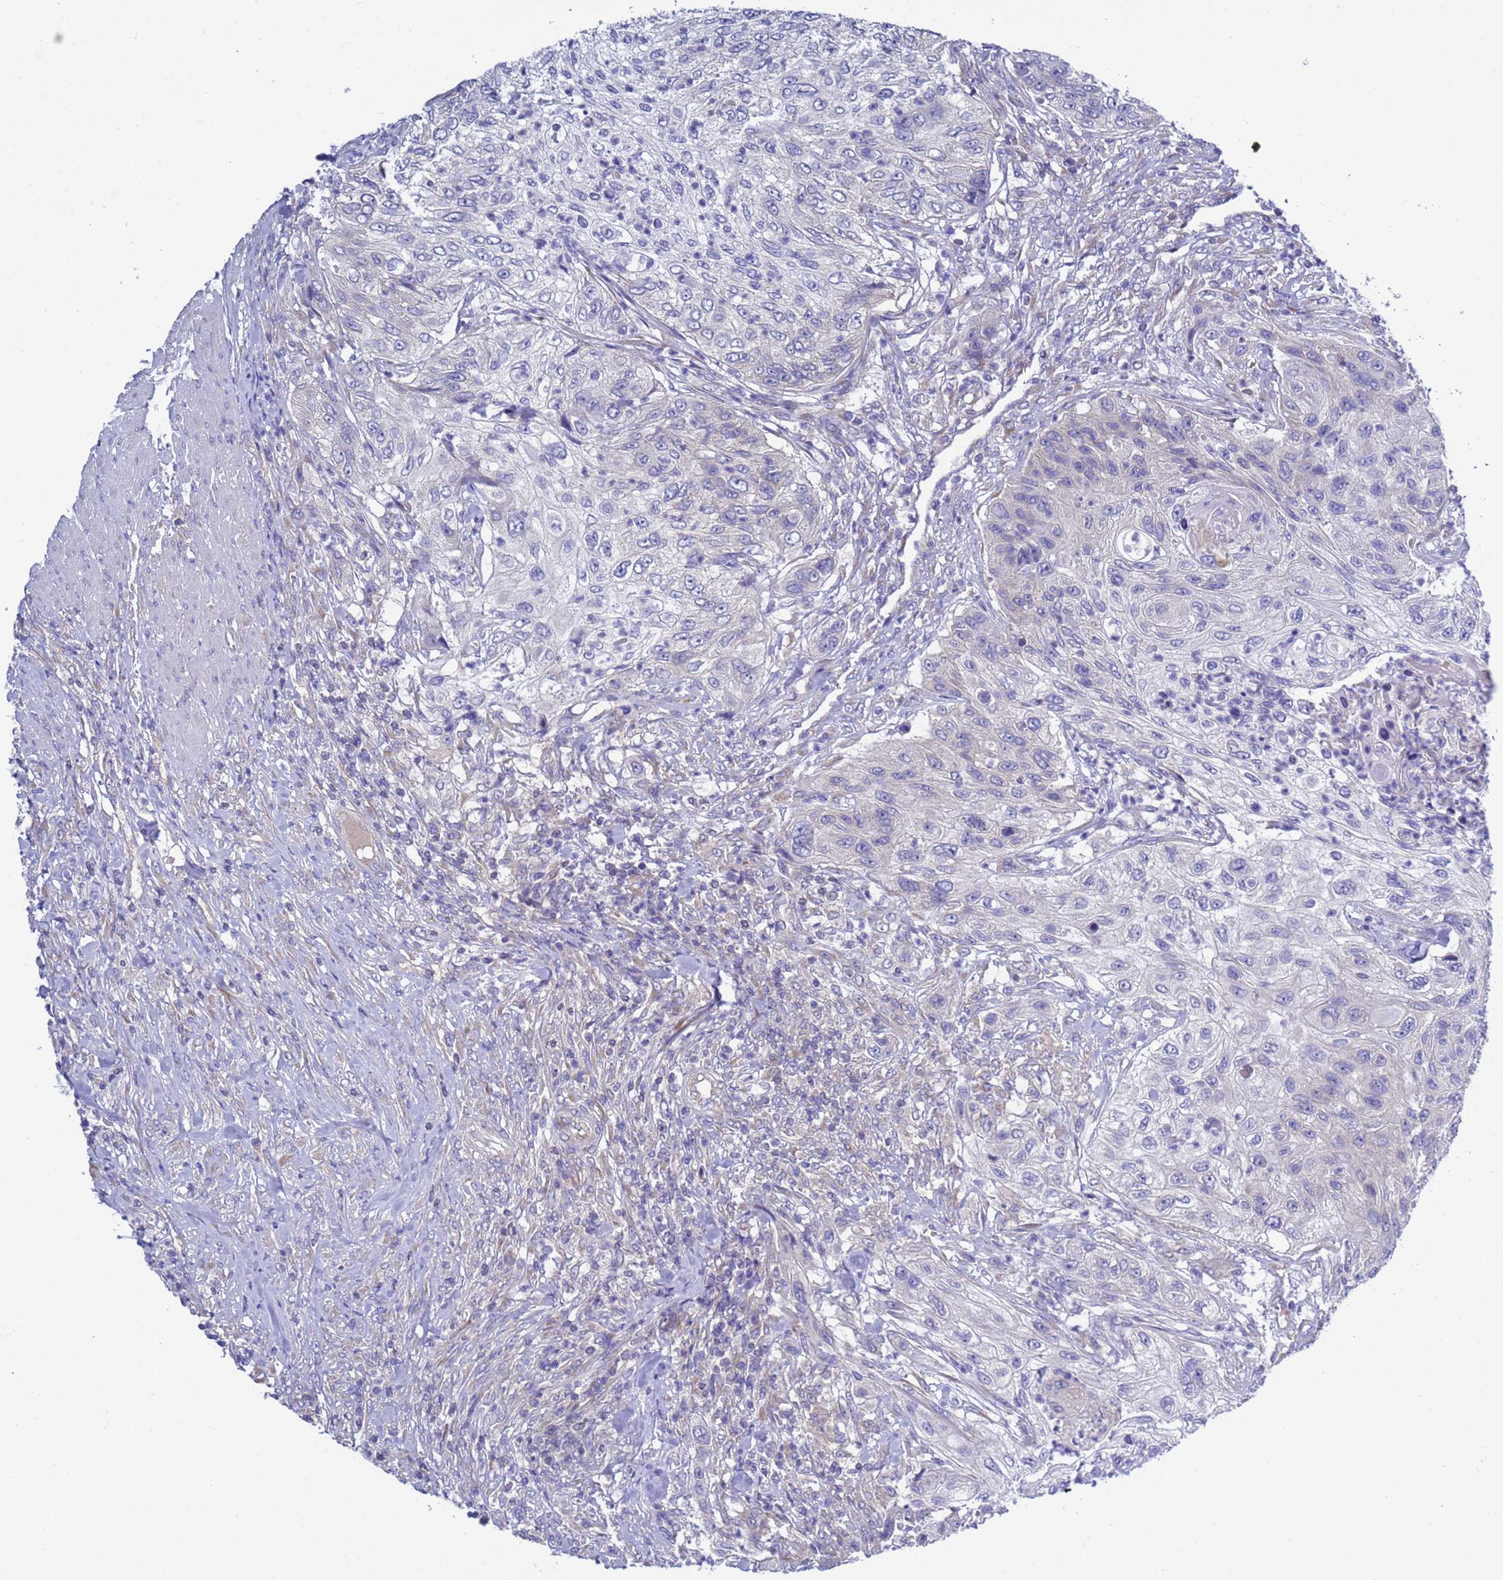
{"staining": {"intensity": "negative", "quantity": "none", "location": "none"}, "tissue": "urothelial cancer", "cell_type": "Tumor cells", "image_type": "cancer", "snomed": [{"axis": "morphology", "description": "Urothelial carcinoma, High grade"}, {"axis": "topography", "description": "Urinary bladder"}], "caption": "High power microscopy image of an immunohistochemistry micrograph of urothelial cancer, revealing no significant expression in tumor cells. (Brightfield microscopy of DAB immunohistochemistry at high magnification).", "gene": "RC3H2", "patient": {"sex": "female", "age": 60}}